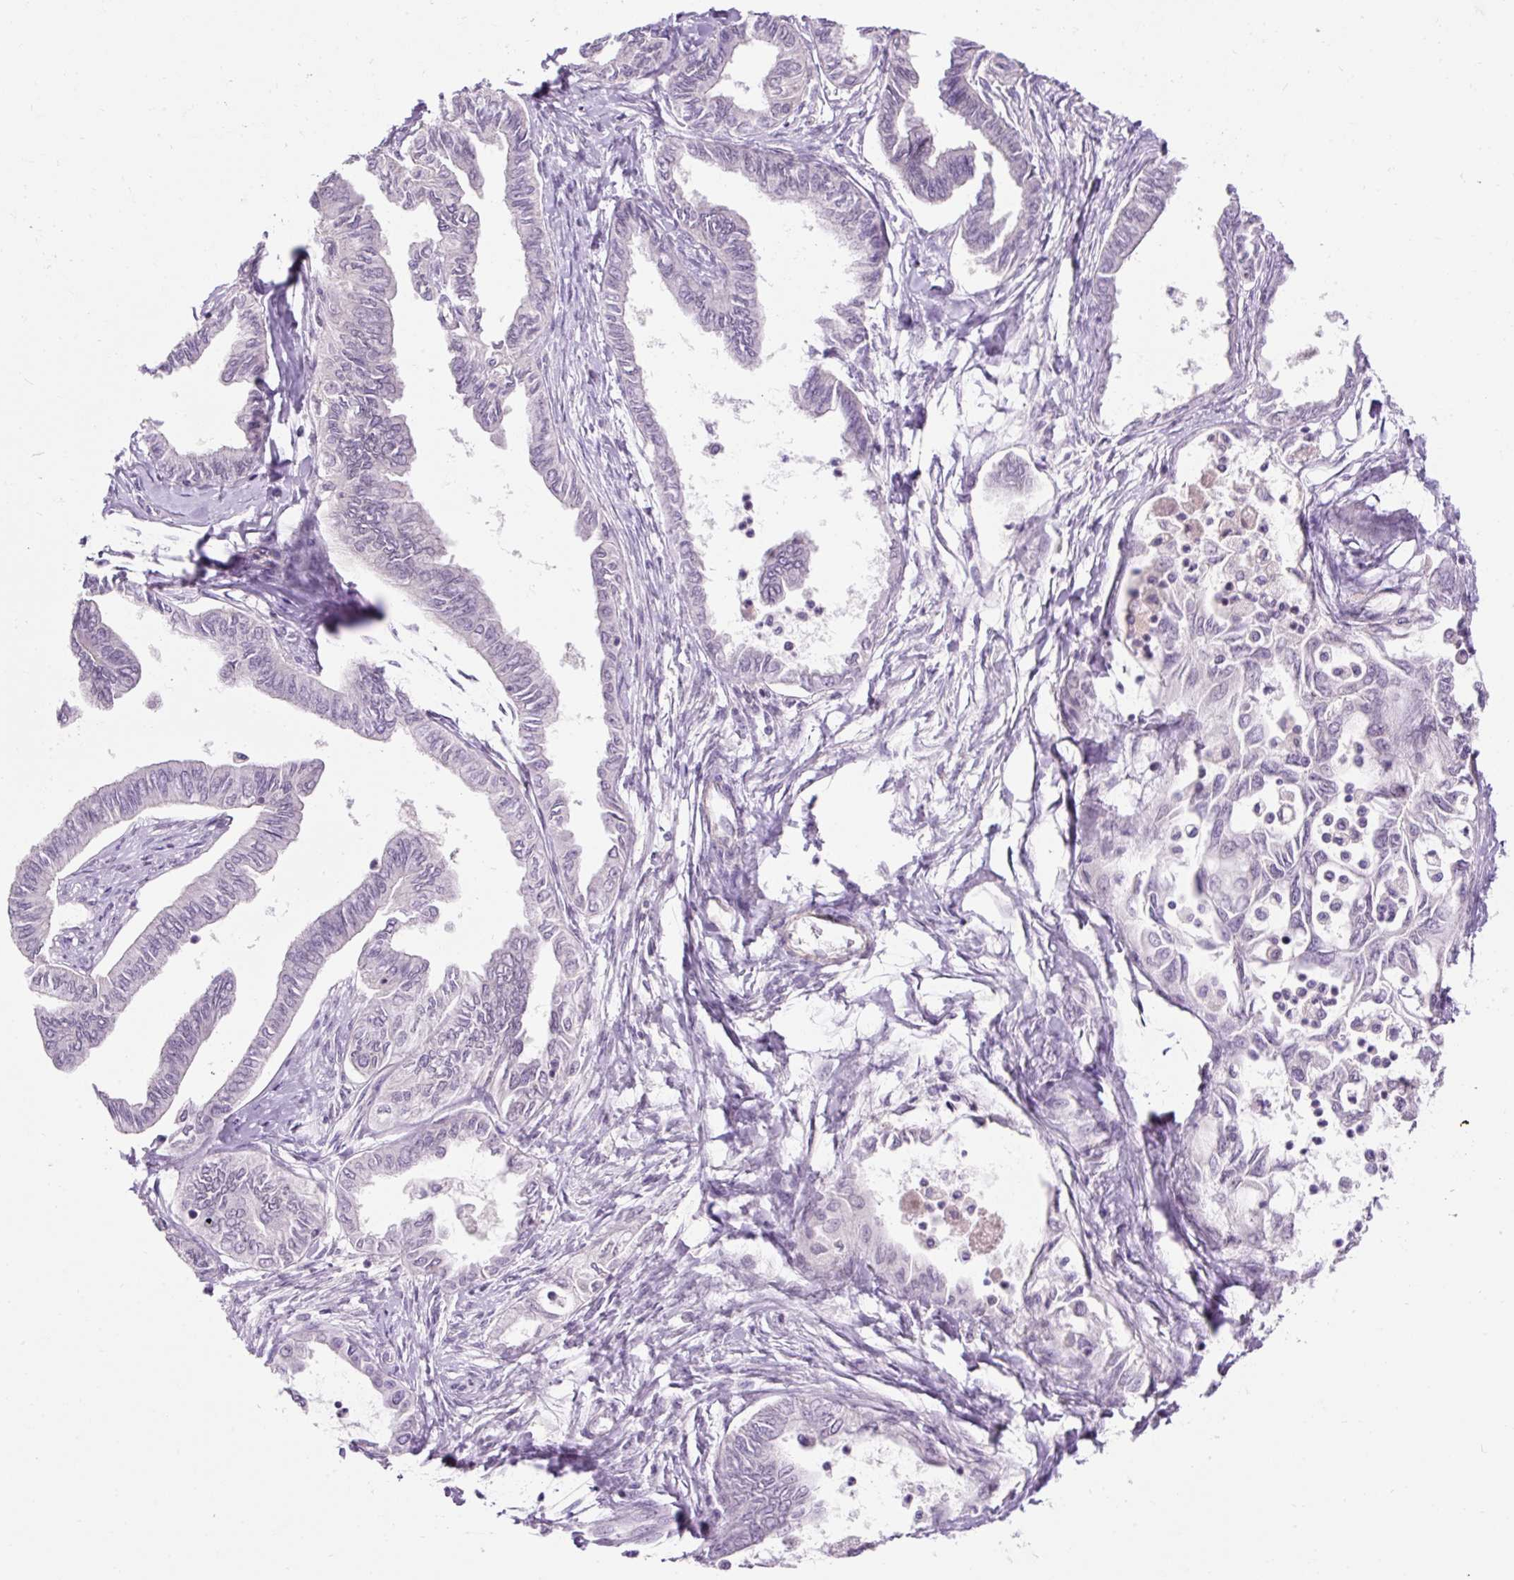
{"staining": {"intensity": "negative", "quantity": "none", "location": "none"}, "tissue": "ovarian cancer", "cell_type": "Tumor cells", "image_type": "cancer", "snomed": [{"axis": "morphology", "description": "Carcinoma, endometroid"}, {"axis": "topography", "description": "Ovary"}], "caption": "This is an IHC micrograph of human ovarian cancer (endometroid carcinoma). There is no positivity in tumor cells.", "gene": "ZNF610", "patient": {"sex": "female", "age": 70}}